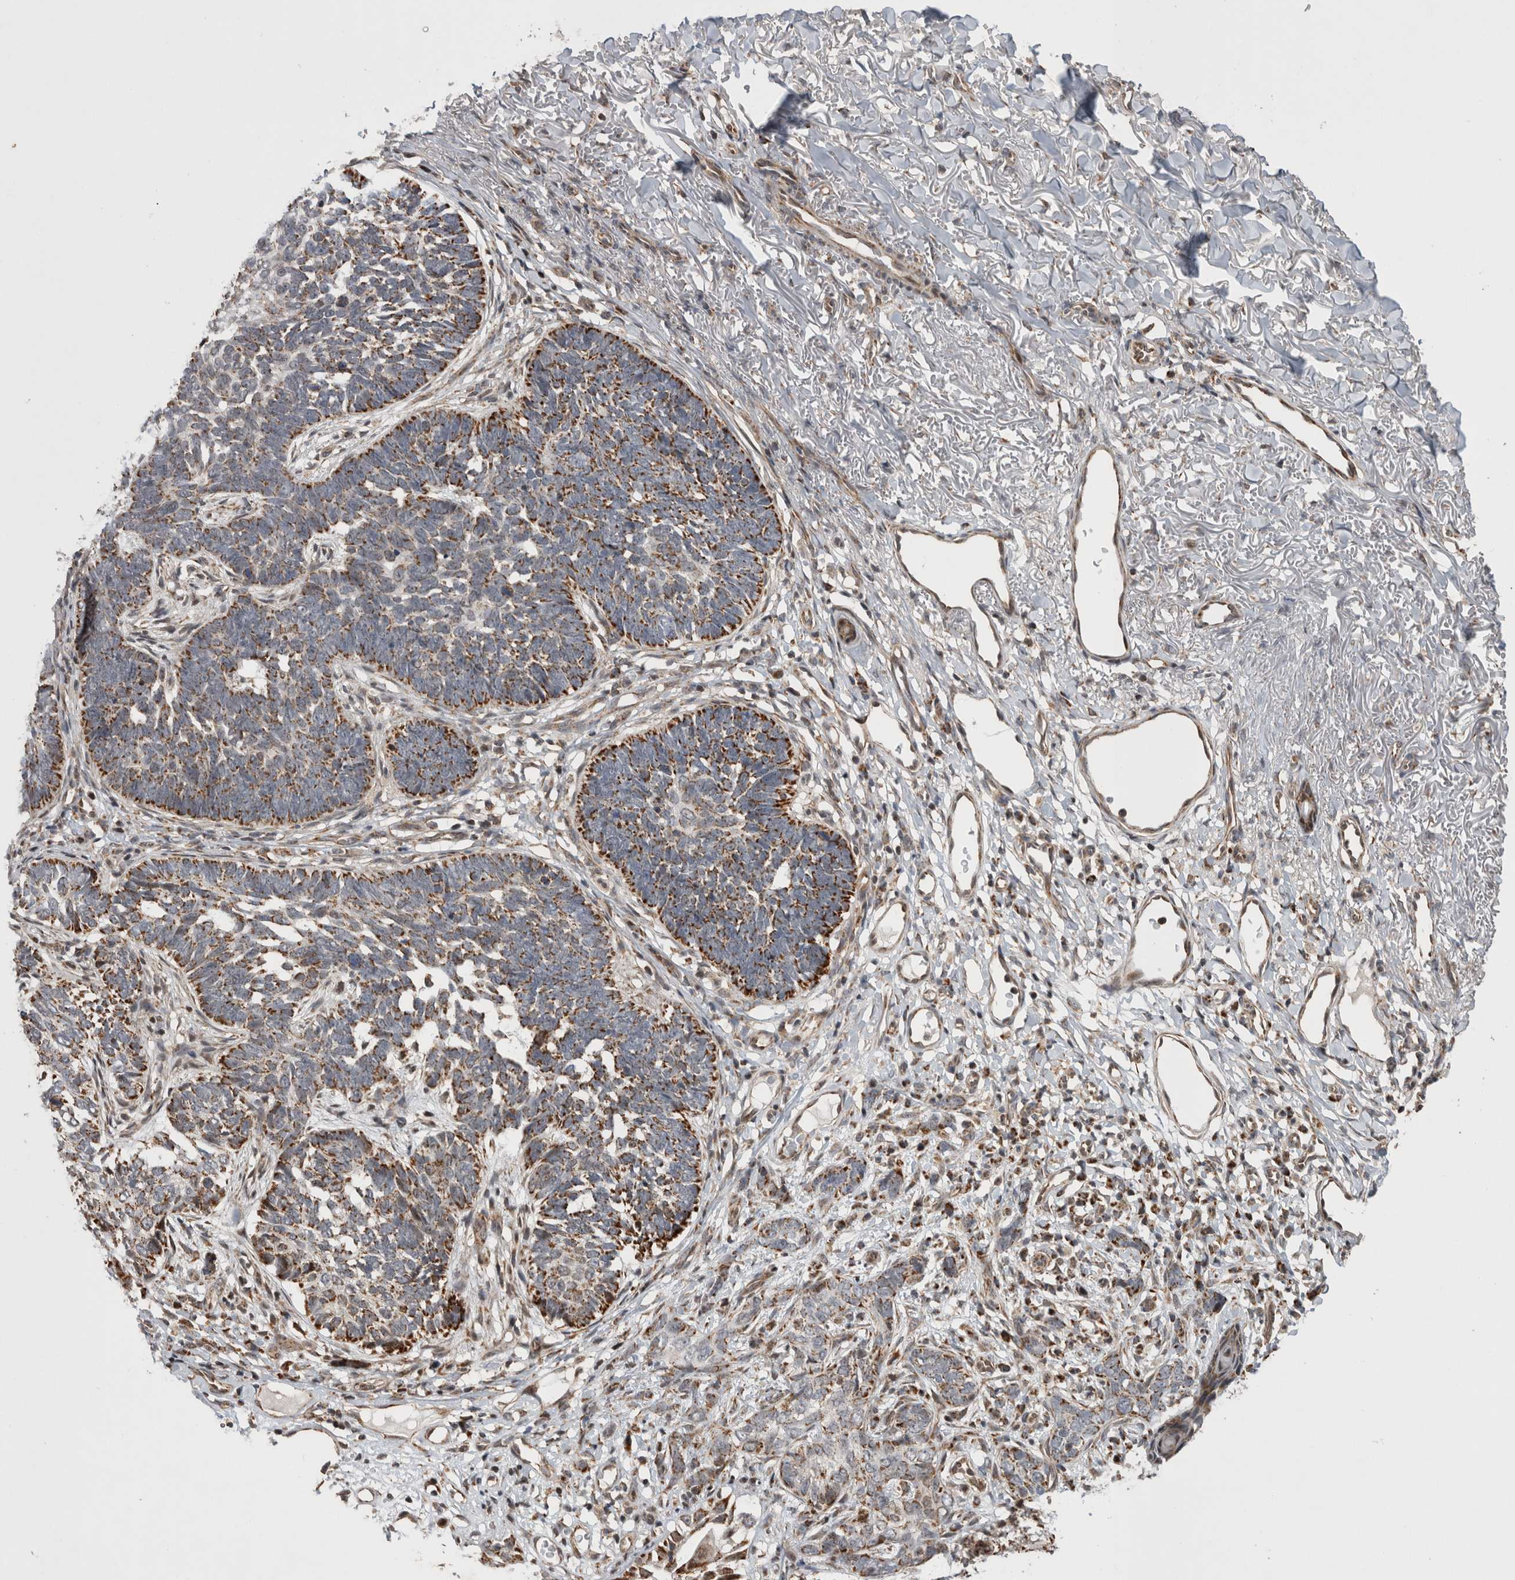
{"staining": {"intensity": "moderate", "quantity": ">75%", "location": "cytoplasmic/membranous"}, "tissue": "skin cancer", "cell_type": "Tumor cells", "image_type": "cancer", "snomed": [{"axis": "morphology", "description": "Normal tissue, NOS"}, {"axis": "morphology", "description": "Basal cell carcinoma"}, {"axis": "topography", "description": "Skin"}], "caption": "Human basal cell carcinoma (skin) stained for a protein (brown) reveals moderate cytoplasmic/membranous positive positivity in approximately >75% of tumor cells.", "gene": "MRPL37", "patient": {"sex": "male", "age": 77}}